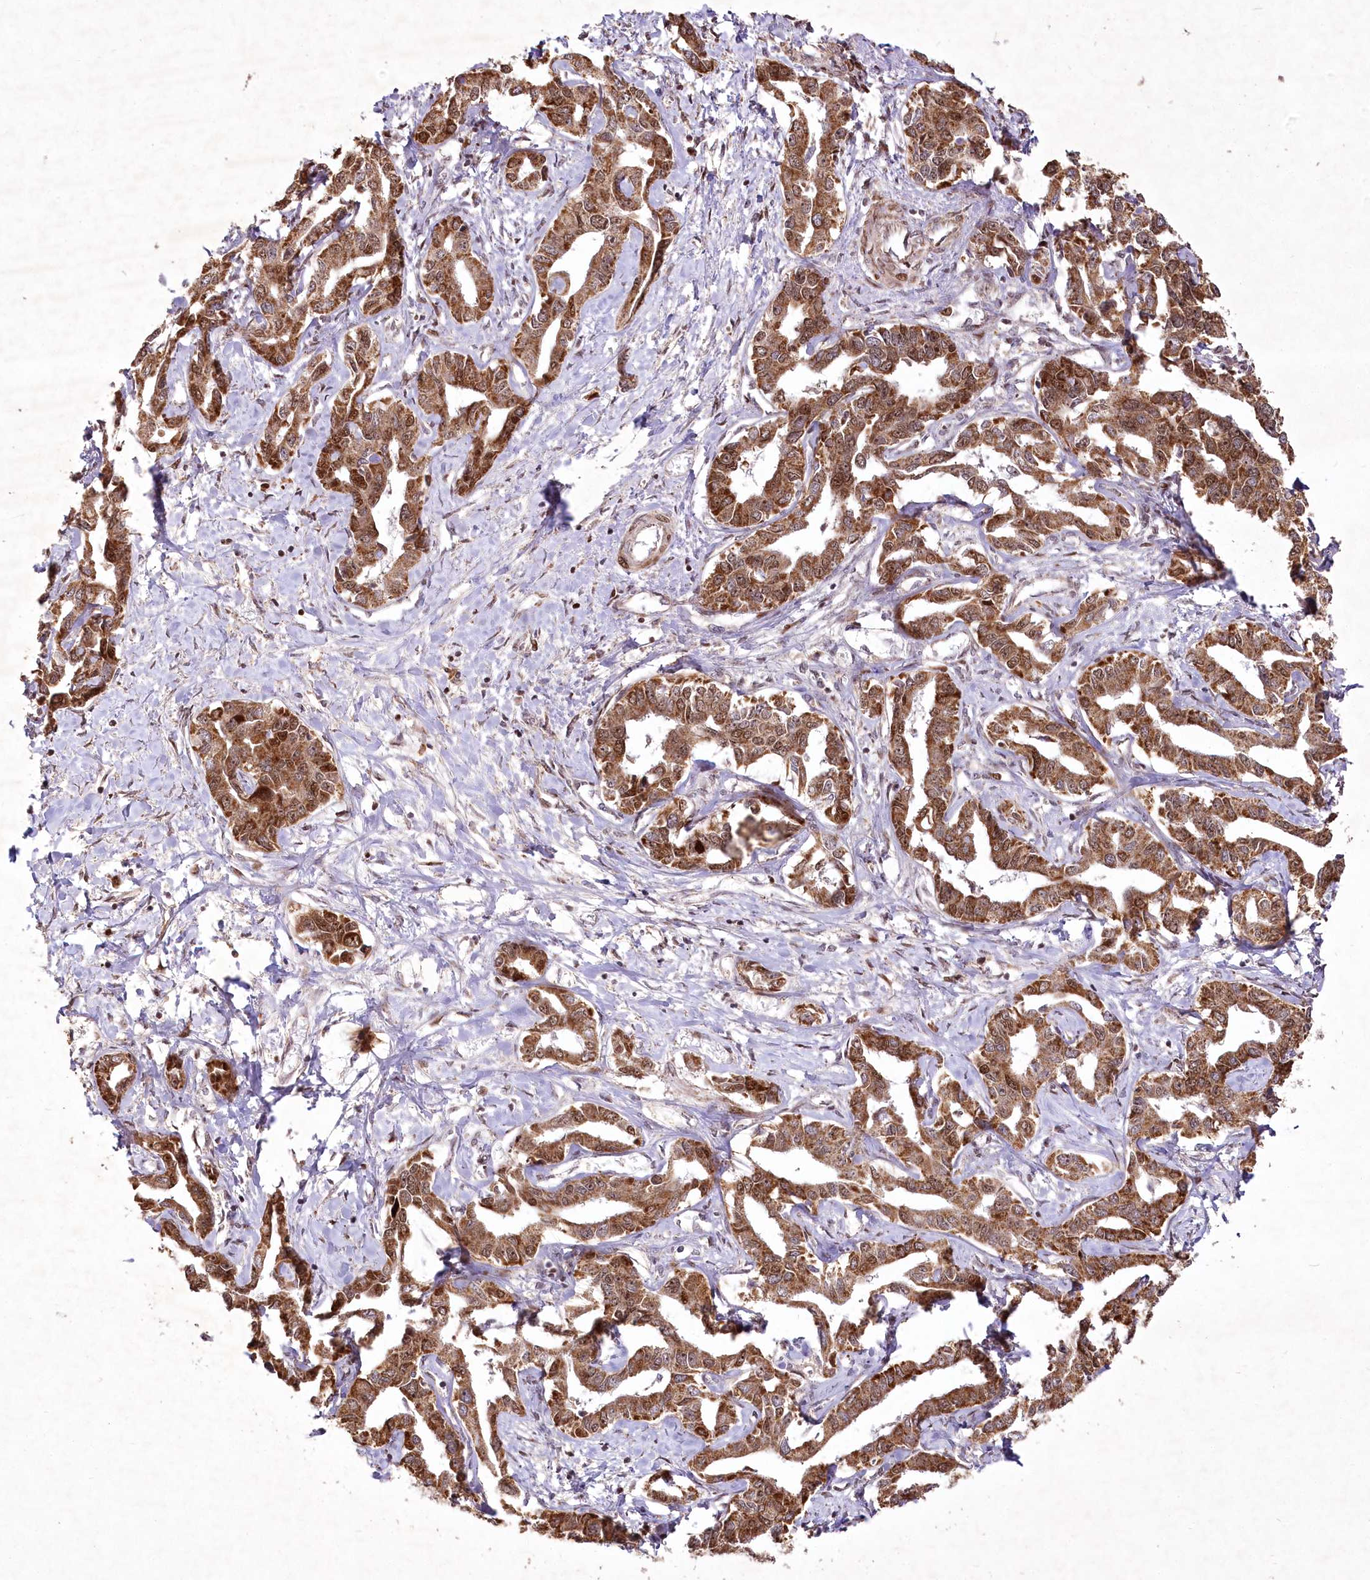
{"staining": {"intensity": "moderate", "quantity": ">75%", "location": "cytoplasmic/membranous"}, "tissue": "liver cancer", "cell_type": "Tumor cells", "image_type": "cancer", "snomed": [{"axis": "morphology", "description": "Cholangiocarcinoma"}, {"axis": "topography", "description": "Liver"}], "caption": "IHC histopathology image of cholangiocarcinoma (liver) stained for a protein (brown), which displays medium levels of moderate cytoplasmic/membranous positivity in approximately >75% of tumor cells.", "gene": "PSTK", "patient": {"sex": "male", "age": 59}}